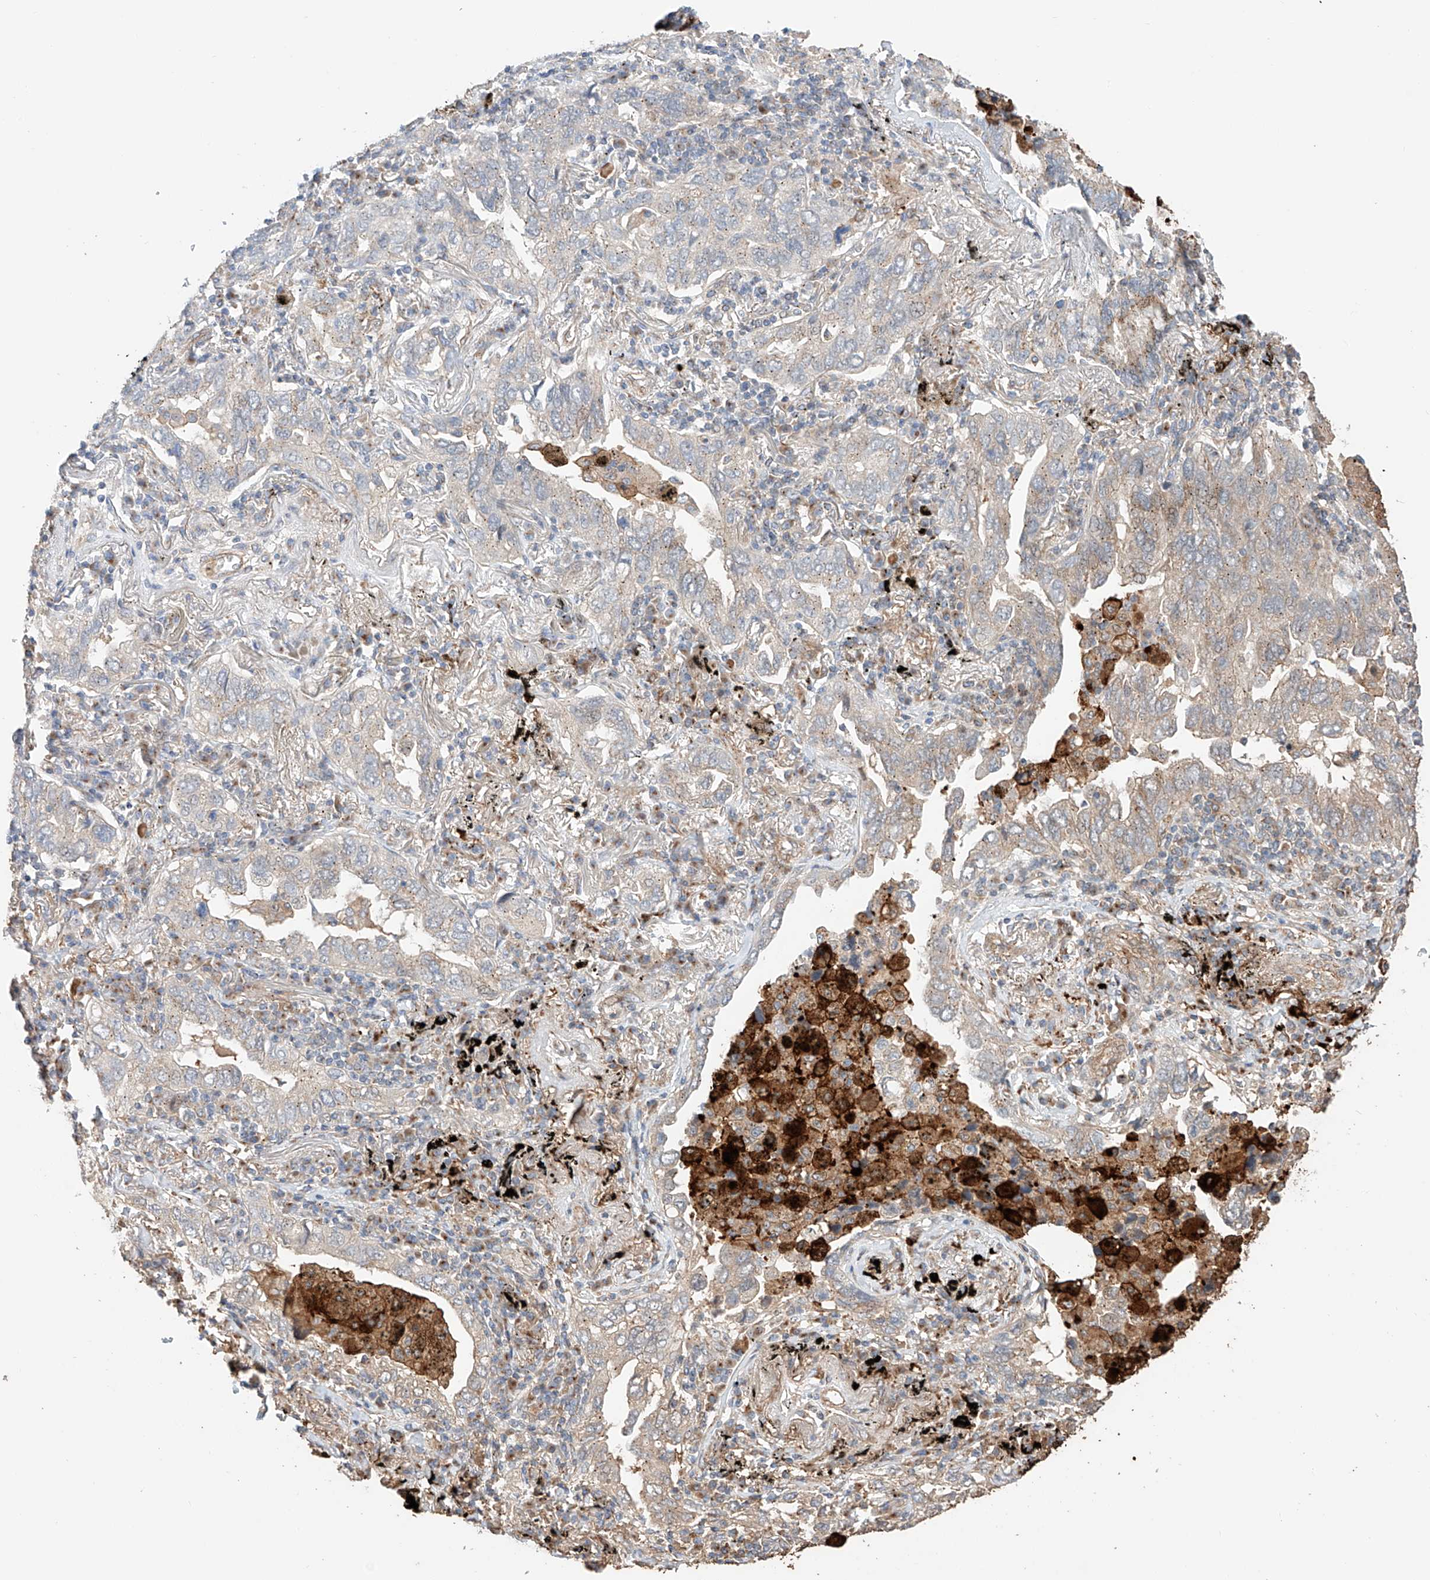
{"staining": {"intensity": "weak", "quantity": "<25%", "location": "cytoplasmic/membranous"}, "tissue": "lung cancer", "cell_type": "Tumor cells", "image_type": "cancer", "snomed": [{"axis": "morphology", "description": "Adenocarcinoma, NOS"}, {"axis": "topography", "description": "Lung"}], "caption": "The immunohistochemistry (IHC) histopathology image has no significant positivity in tumor cells of lung cancer tissue.", "gene": "MOSPD1", "patient": {"sex": "male", "age": 65}}